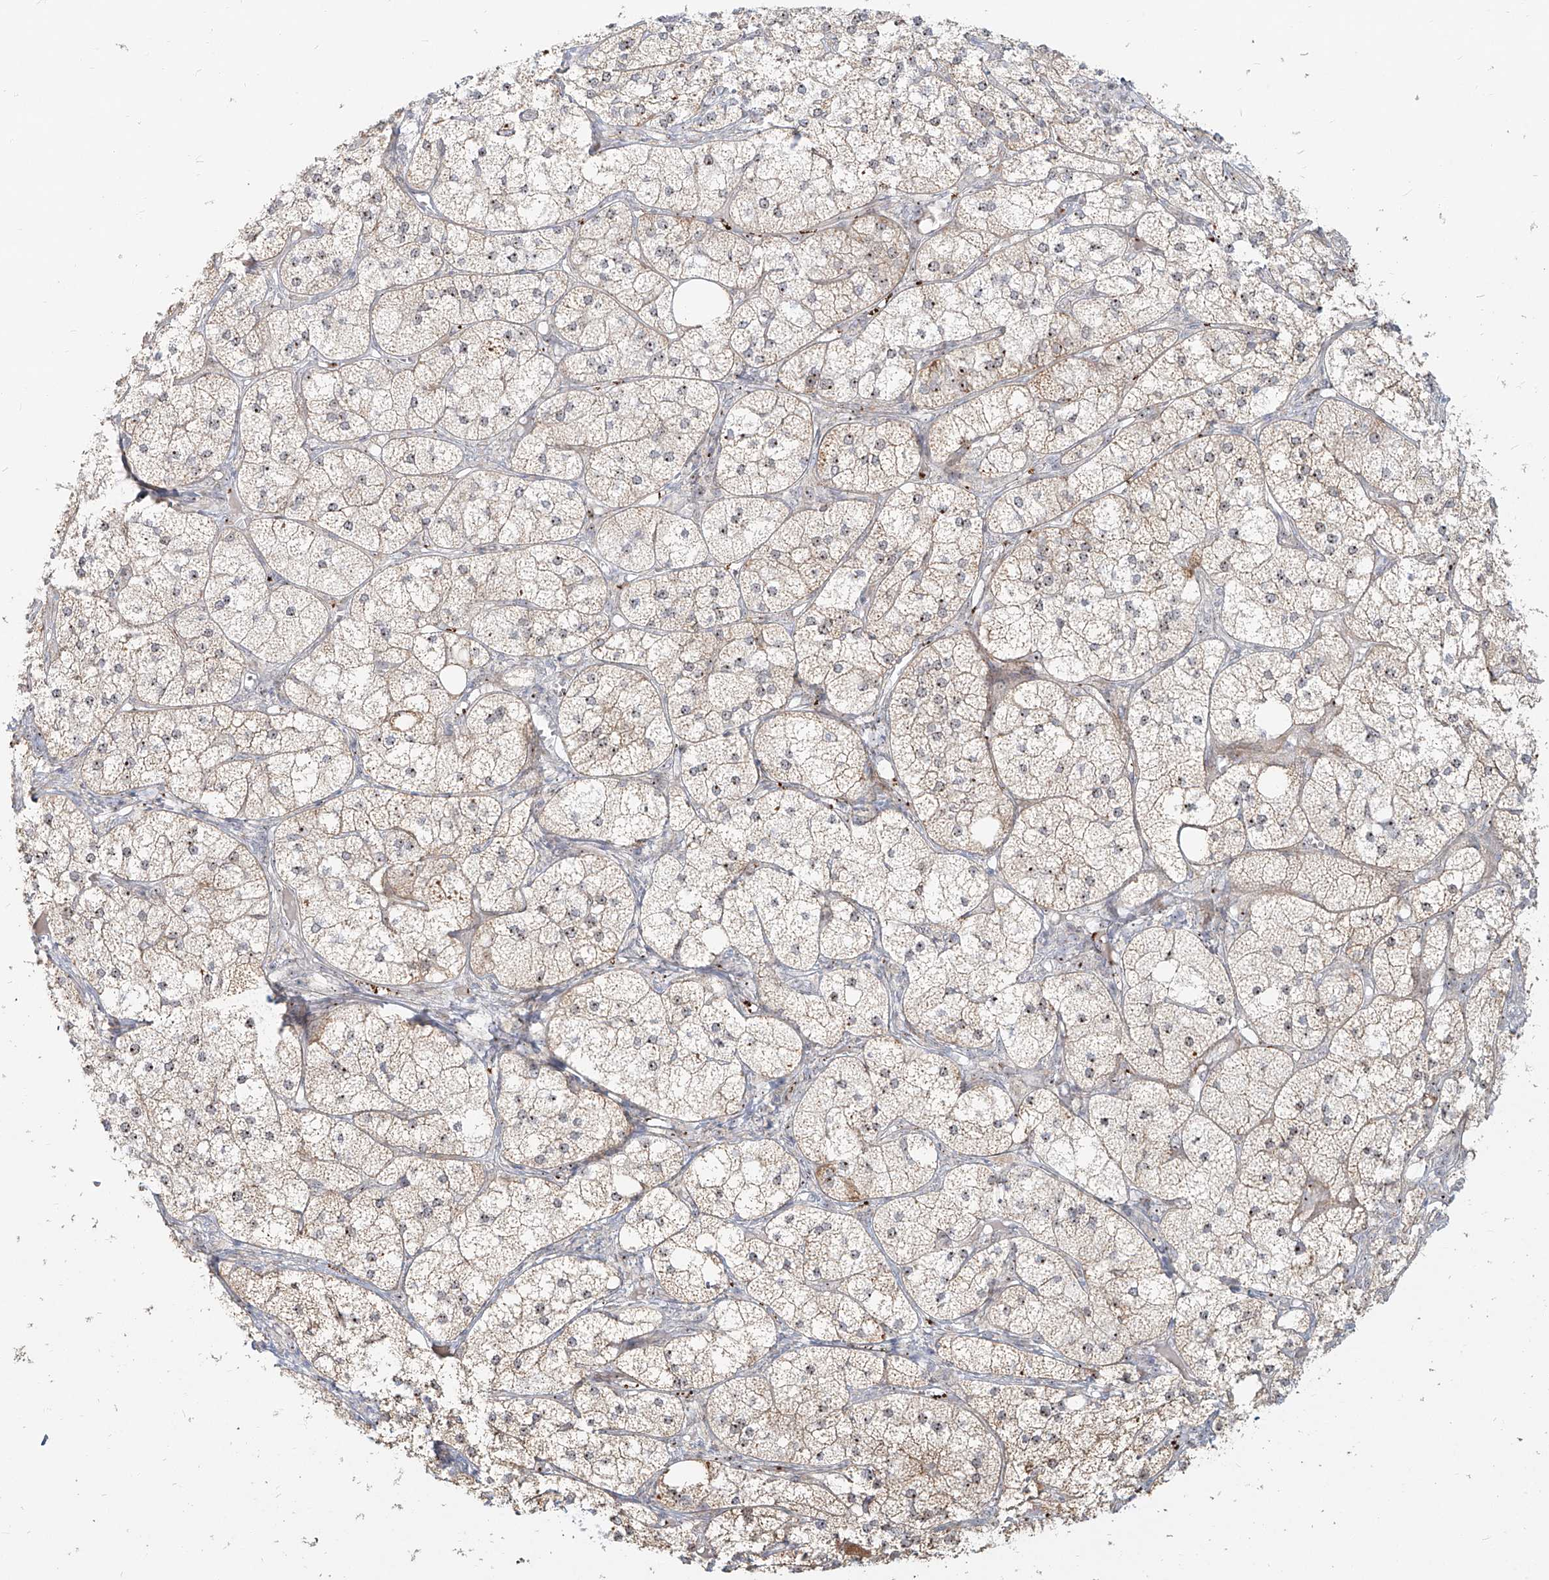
{"staining": {"intensity": "moderate", "quantity": ">75%", "location": "cytoplasmic/membranous,nuclear"}, "tissue": "adrenal gland", "cell_type": "Glandular cells", "image_type": "normal", "snomed": [{"axis": "morphology", "description": "Normal tissue, NOS"}, {"axis": "topography", "description": "Adrenal gland"}], "caption": "A histopathology image of adrenal gland stained for a protein exhibits moderate cytoplasmic/membranous,nuclear brown staining in glandular cells. (DAB (3,3'-diaminobenzidine) = brown stain, brightfield microscopy at high magnification).", "gene": "BYSL", "patient": {"sex": "female", "age": 61}}